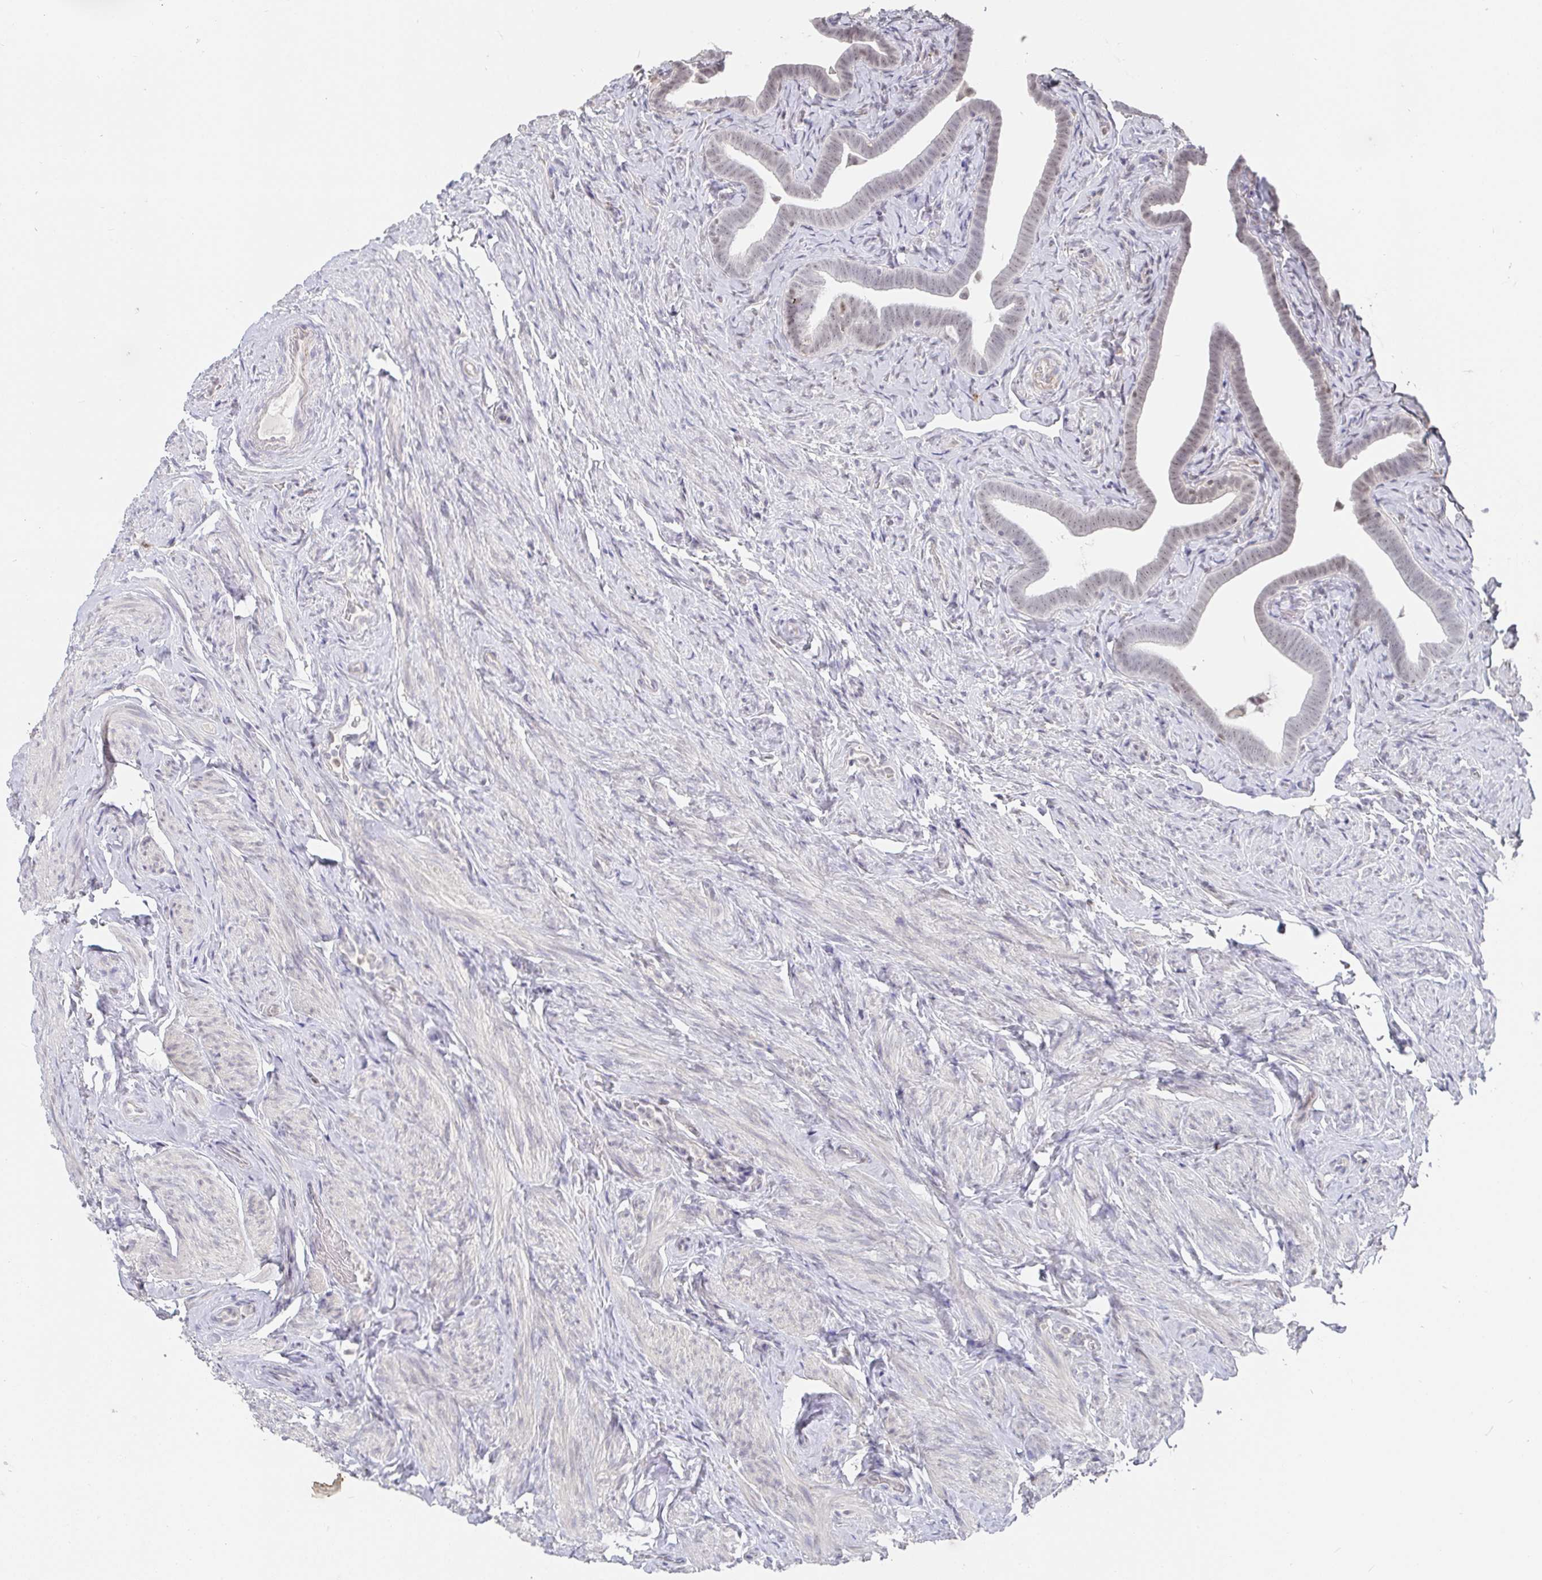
{"staining": {"intensity": "weak", "quantity": "<25%", "location": "nuclear"}, "tissue": "fallopian tube", "cell_type": "Glandular cells", "image_type": "normal", "snomed": [{"axis": "morphology", "description": "Normal tissue, NOS"}, {"axis": "topography", "description": "Fallopian tube"}], "caption": "There is no significant positivity in glandular cells of fallopian tube. (IHC, brightfield microscopy, high magnification).", "gene": "RCOR1", "patient": {"sex": "female", "age": 69}}